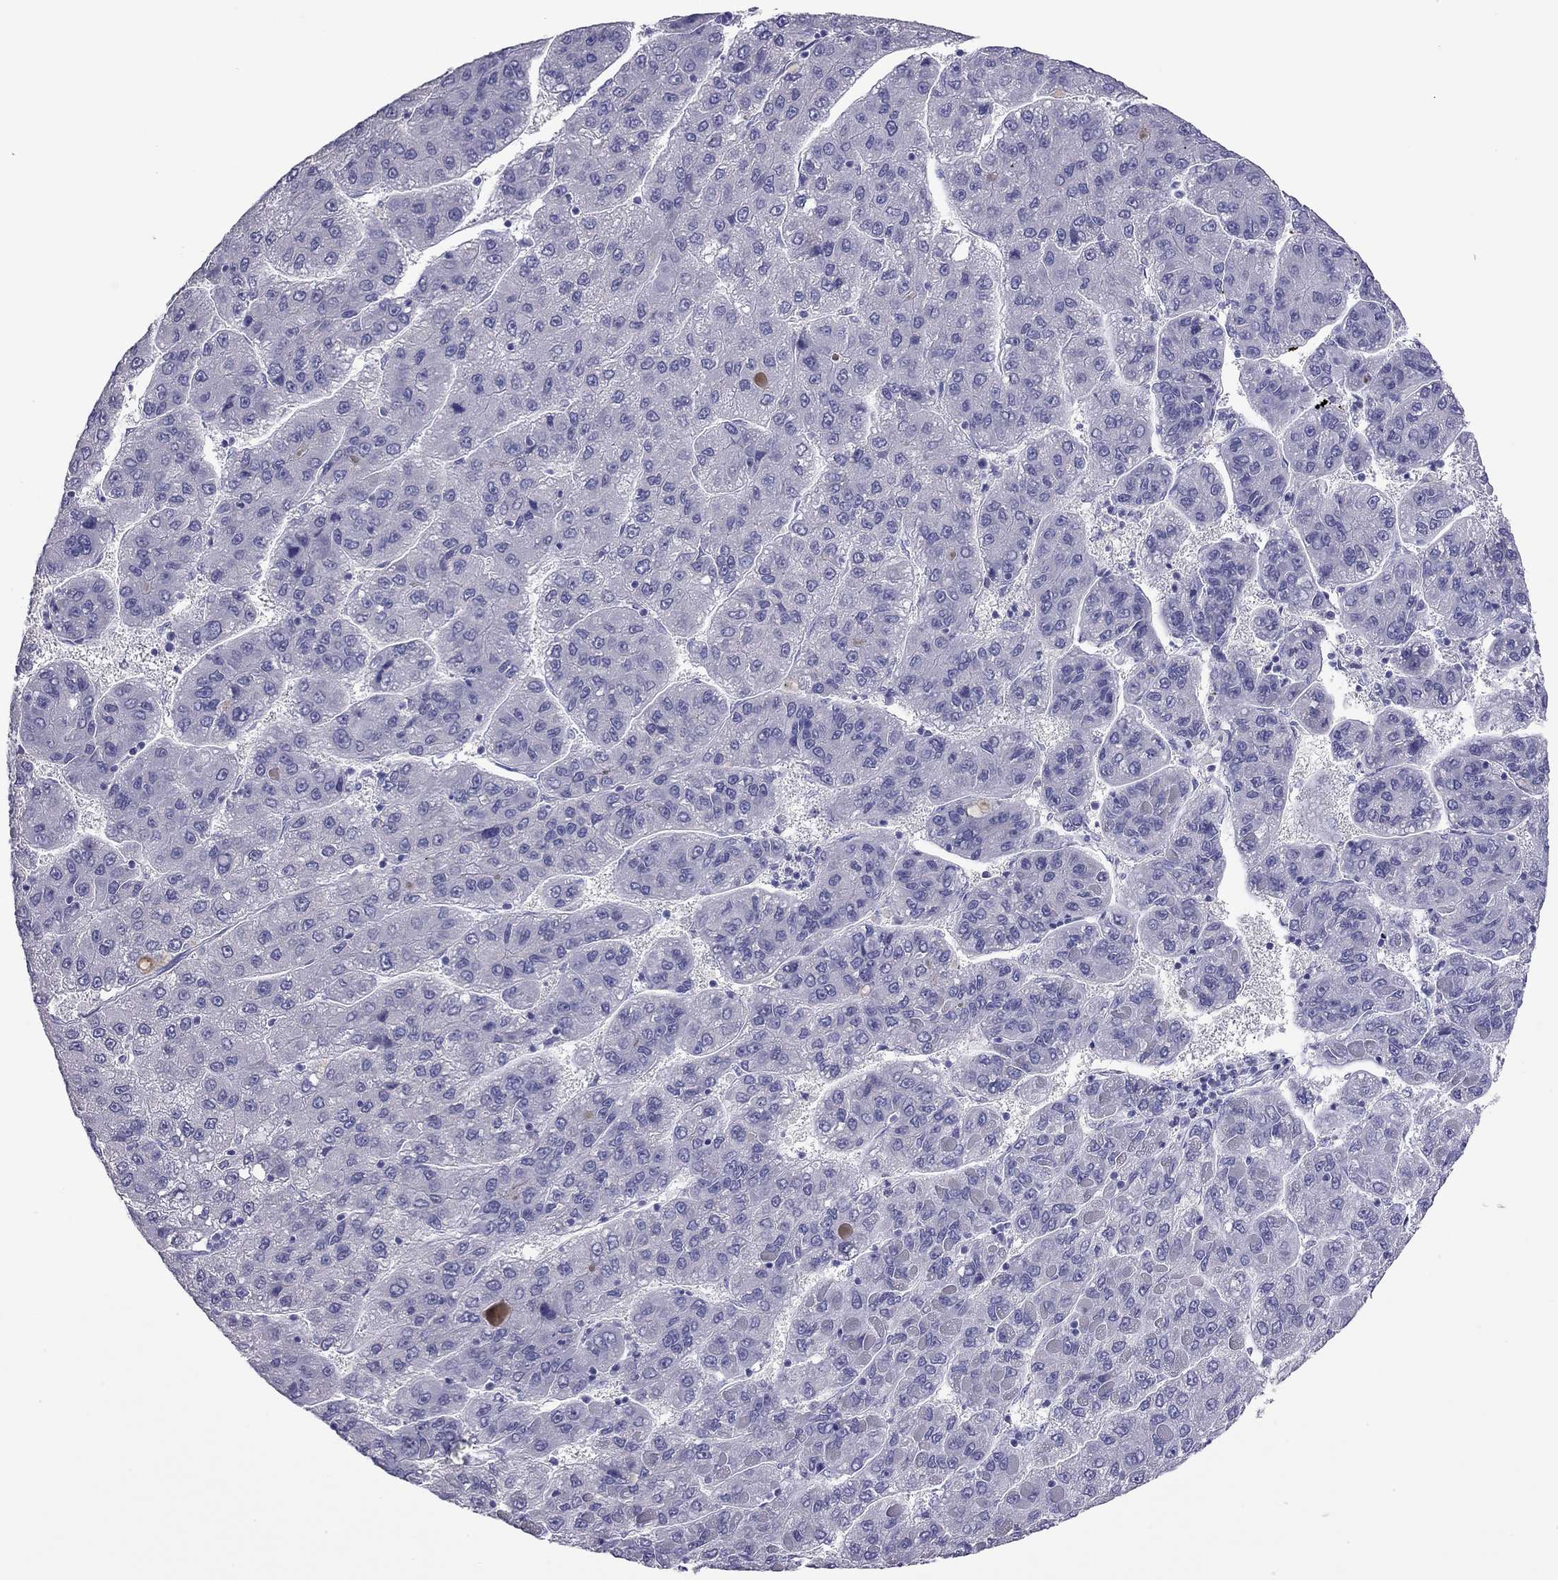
{"staining": {"intensity": "negative", "quantity": "none", "location": "none"}, "tissue": "liver cancer", "cell_type": "Tumor cells", "image_type": "cancer", "snomed": [{"axis": "morphology", "description": "Carcinoma, Hepatocellular, NOS"}, {"axis": "topography", "description": "Liver"}], "caption": "Liver hepatocellular carcinoma was stained to show a protein in brown. There is no significant positivity in tumor cells.", "gene": "ODF4", "patient": {"sex": "female", "age": 82}}